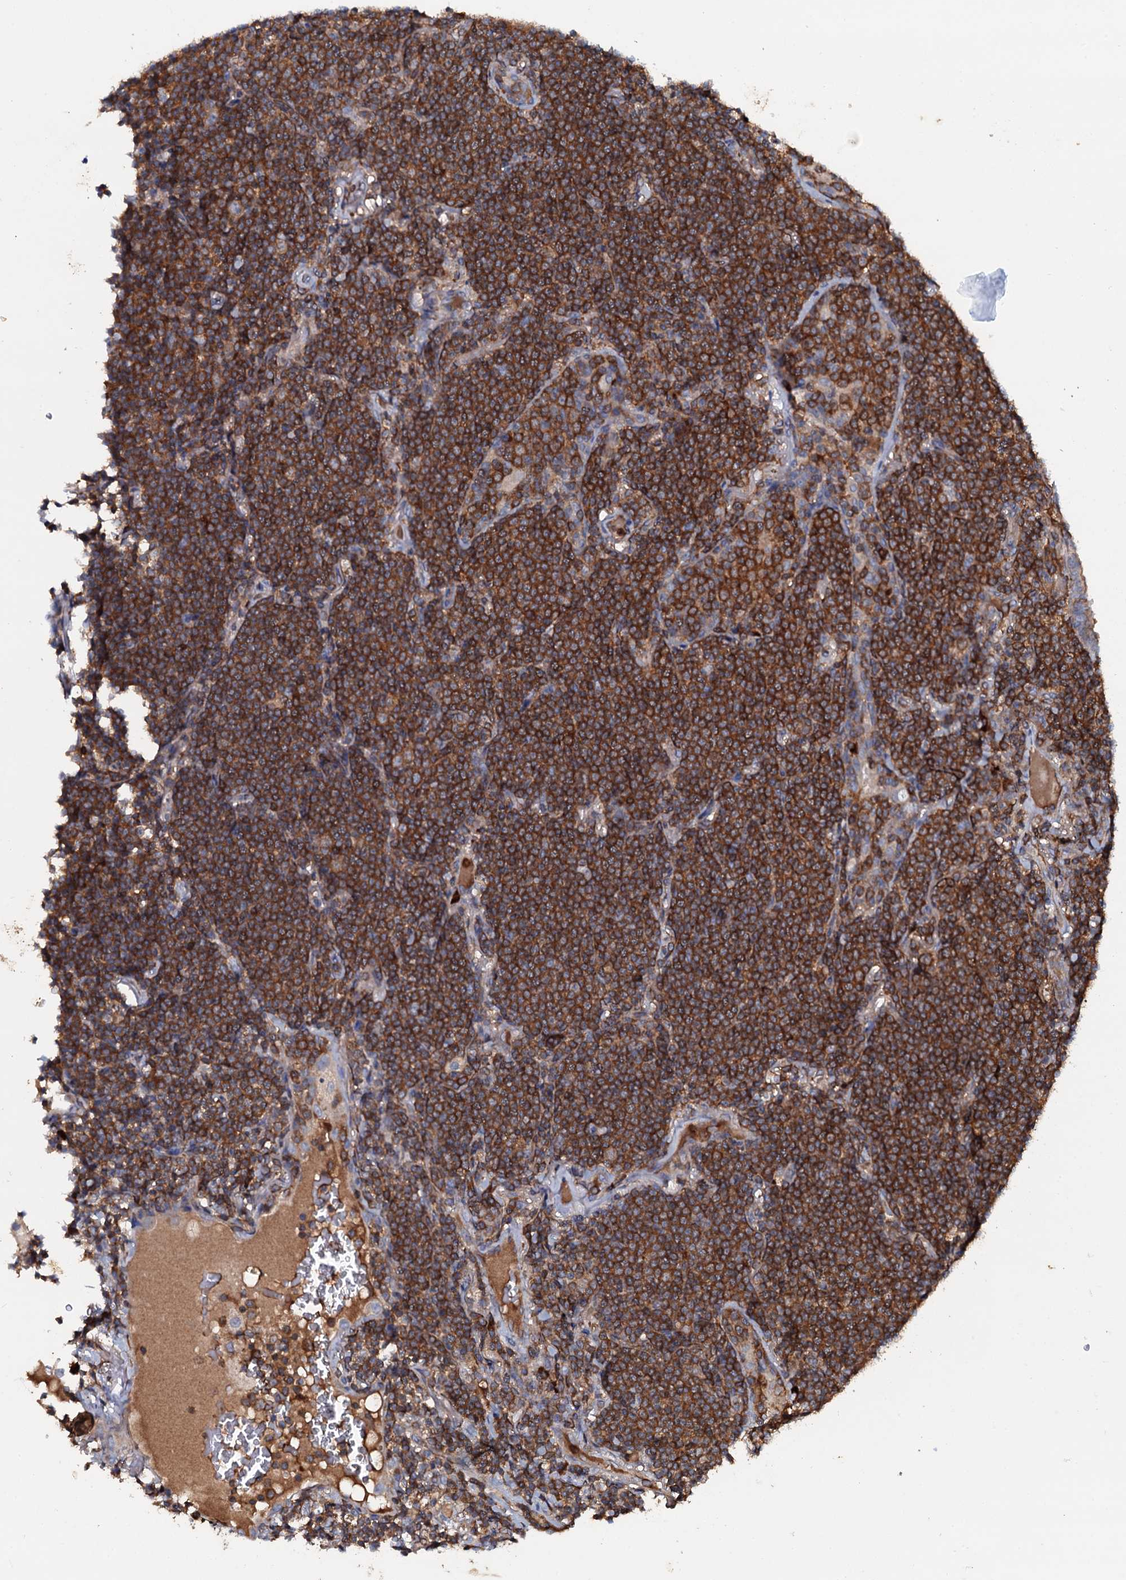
{"staining": {"intensity": "strong", "quantity": ">75%", "location": "cytoplasmic/membranous"}, "tissue": "lymphoma", "cell_type": "Tumor cells", "image_type": "cancer", "snomed": [{"axis": "morphology", "description": "Malignant lymphoma, non-Hodgkin's type, Low grade"}, {"axis": "topography", "description": "Lung"}], "caption": "Immunohistochemical staining of human lymphoma exhibits strong cytoplasmic/membranous protein positivity in approximately >75% of tumor cells. (IHC, brightfield microscopy, high magnification).", "gene": "GRK2", "patient": {"sex": "female", "age": 71}}